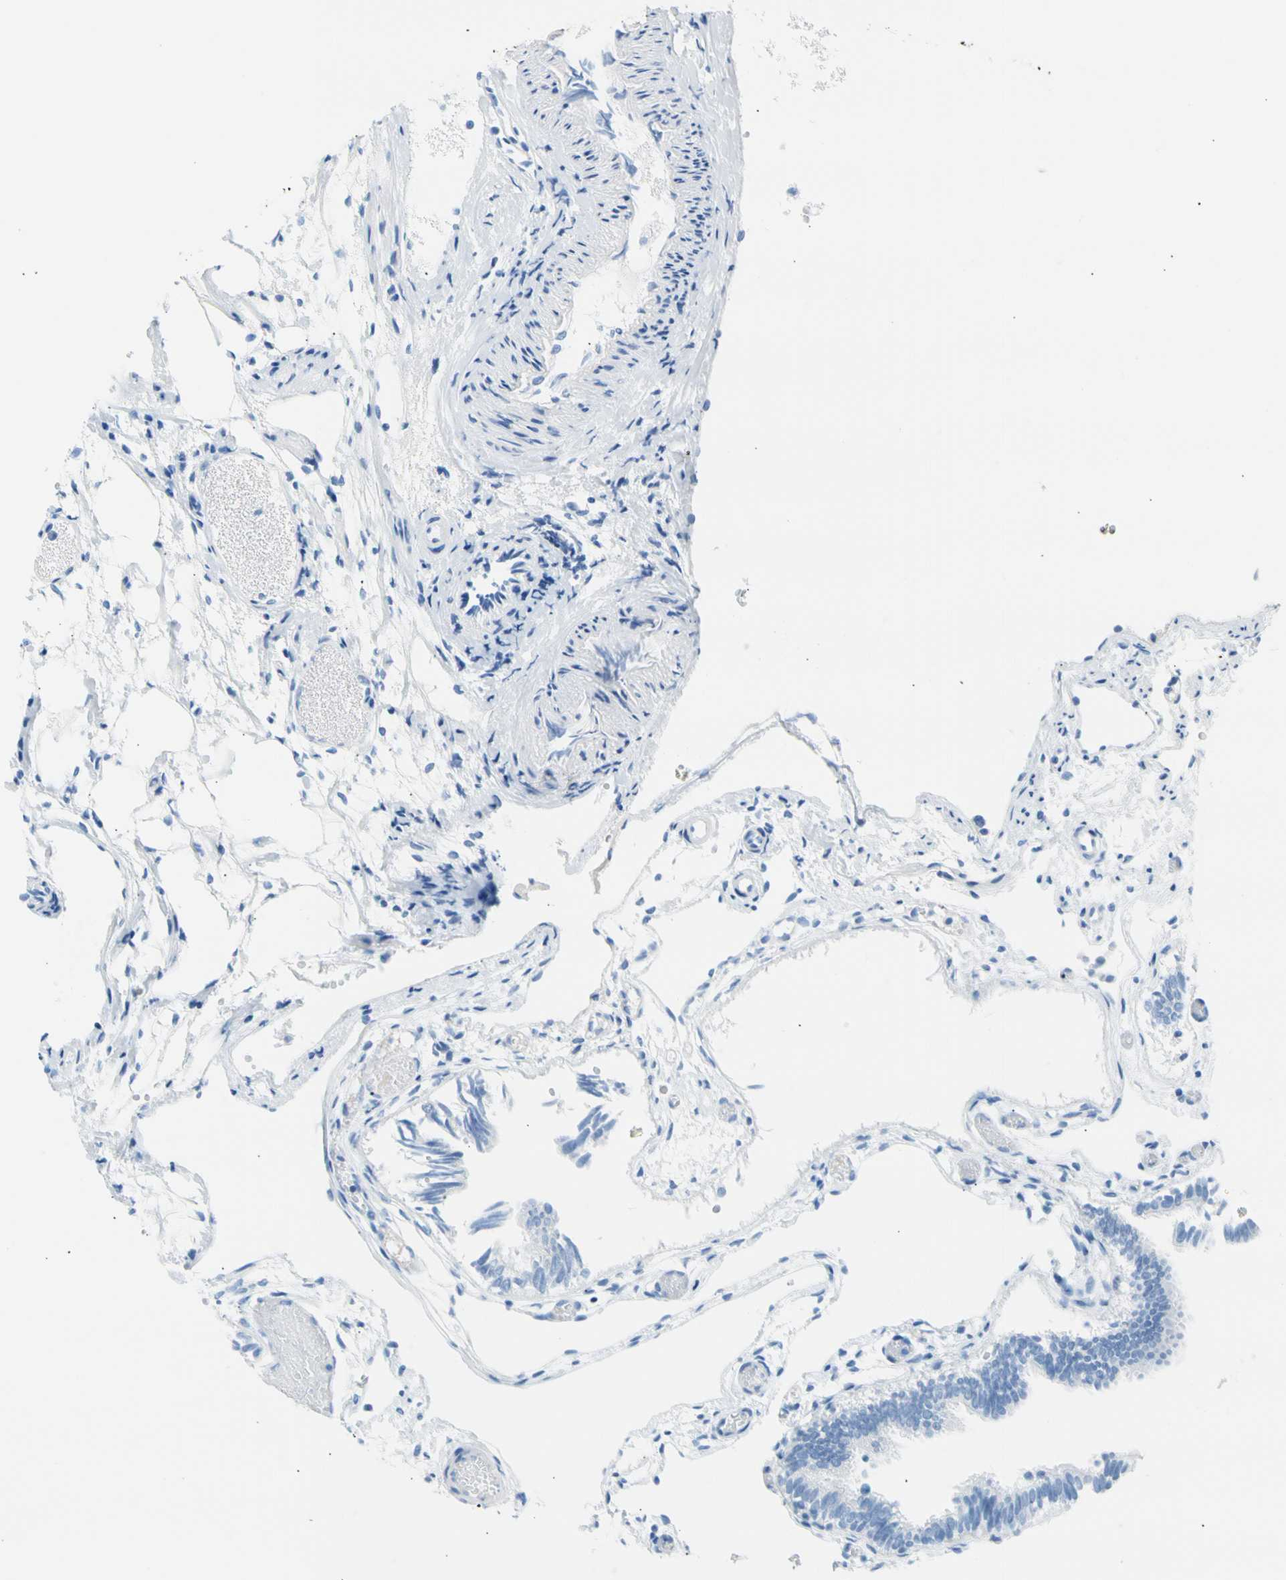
{"staining": {"intensity": "negative", "quantity": "none", "location": "none"}, "tissue": "fallopian tube", "cell_type": "Glandular cells", "image_type": "normal", "snomed": [{"axis": "morphology", "description": "Normal tissue, NOS"}, {"axis": "topography", "description": "Fallopian tube"}], "caption": "The image shows no staining of glandular cells in unremarkable fallopian tube.", "gene": "CEL", "patient": {"sex": "female", "age": 29}}